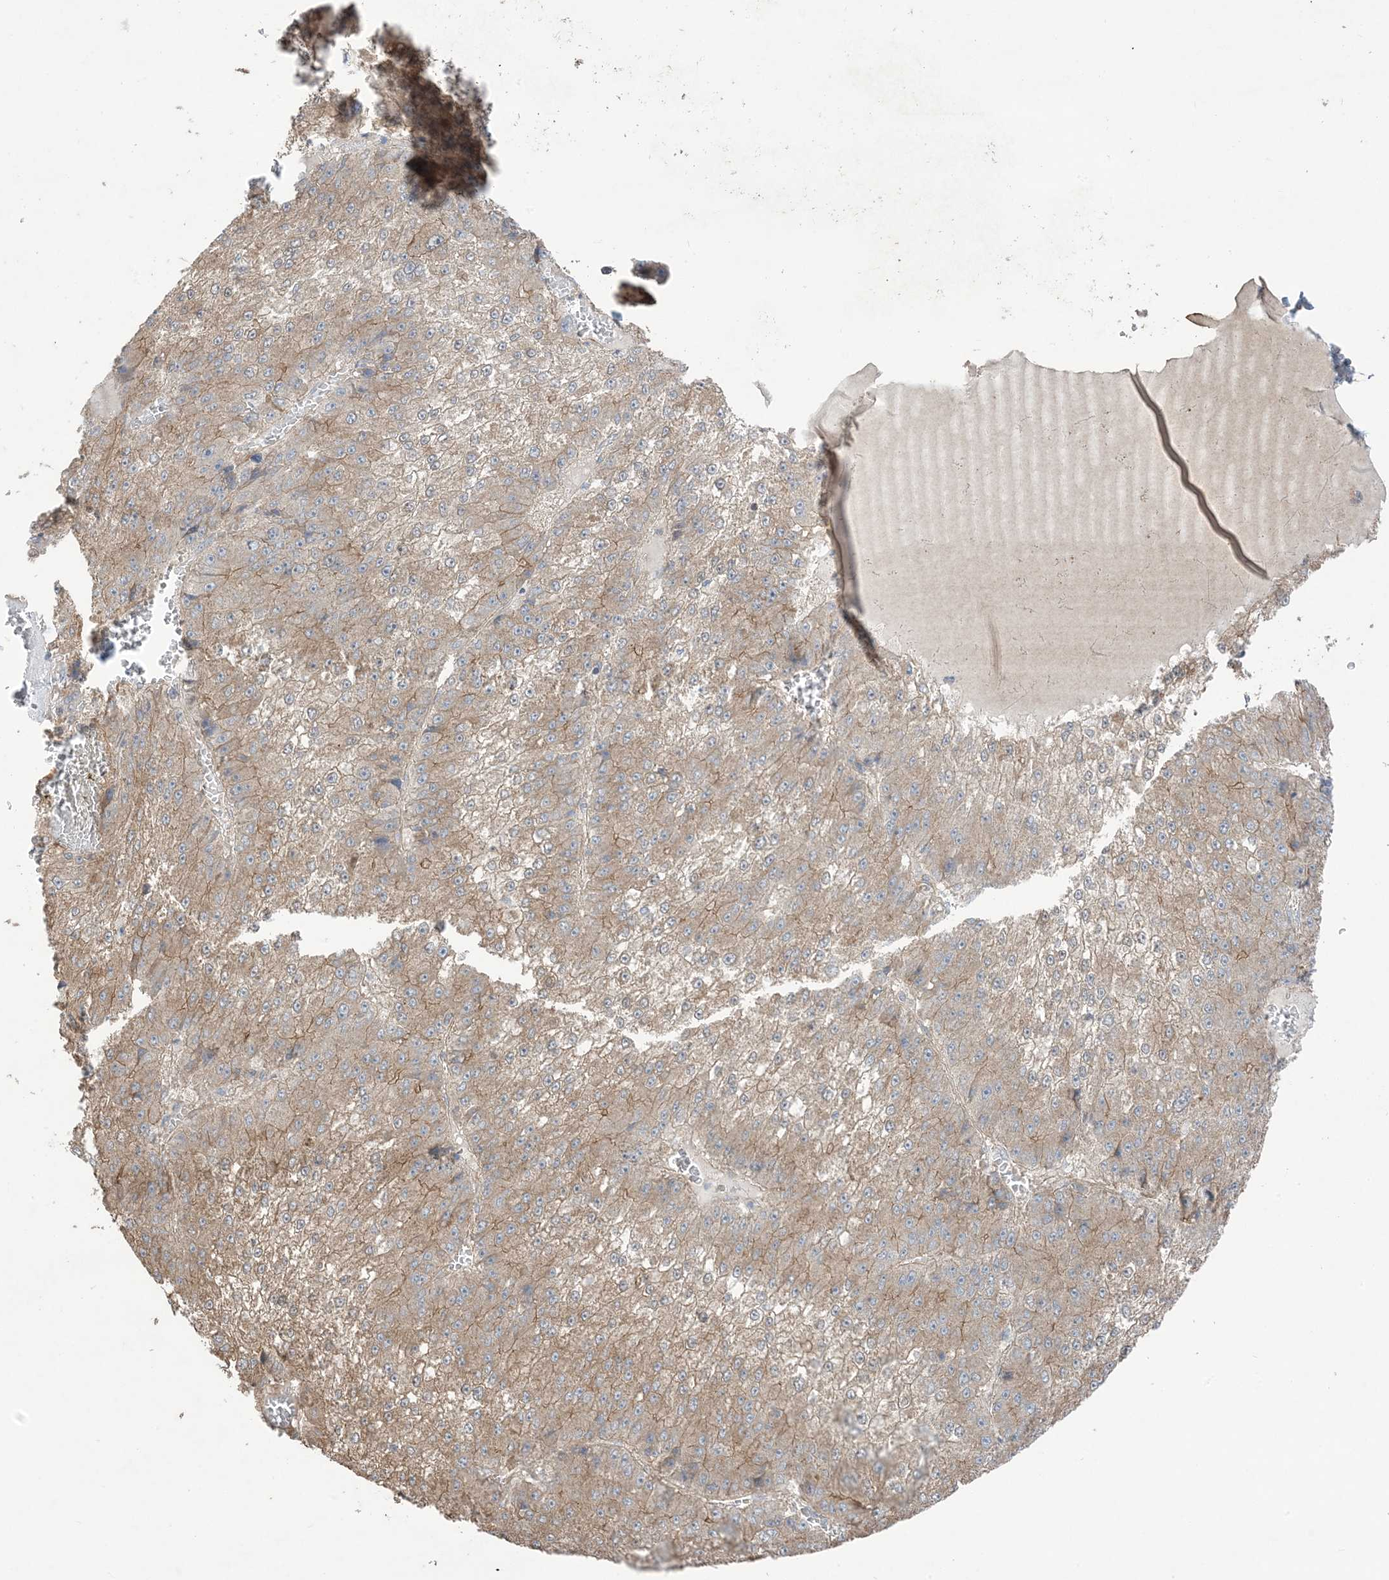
{"staining": {"intensity": "moderate", "quantity": ">75%", "location": "cytoplasmic/membranous"}, "tissue": "liver cancer", "cell_type": "Tumor cells", "image_type": "cancer", "snomed": [{"axis": "morphology", "description": "Carcinoma, Hepatocellular, NOS"}, {"axis": "topography", "description": "Liver"}], "caption": "Immunohistochemistry (DAB) staining of liver cancer demonstrates moderate cytoplasmic/membranous protein staining in approximately >75% of tumor cells. (IHC, brightfield microscopy, high magnification).", "gene": "CCNY", "patient": {"sex": "female", "age": 73}}